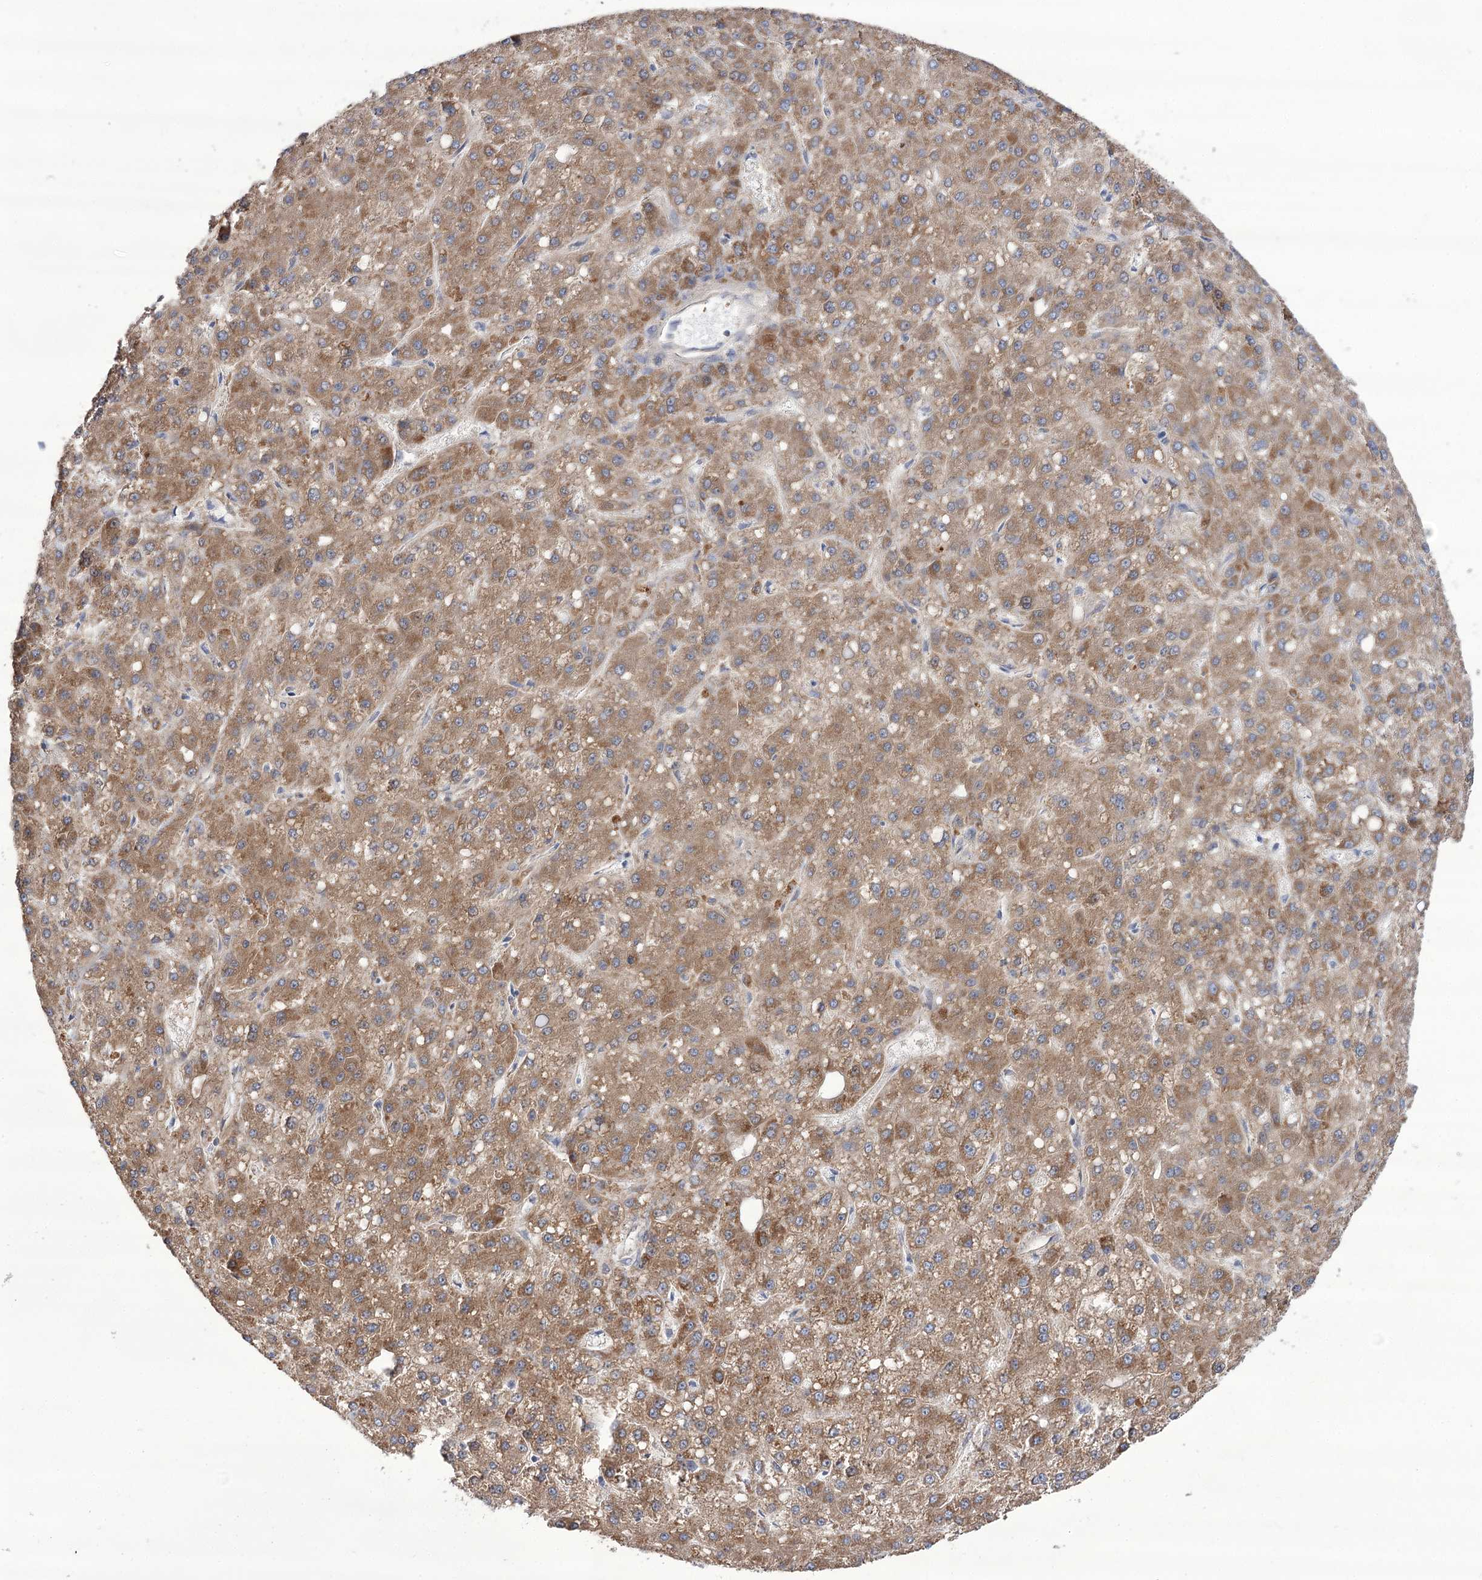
{"staining": {"intensity": "moderate", "quantity": ">75%", "location": "cytoplasmic/membranous"}, "tissue": "liver cancer", "cell_type": "Tumor cells", "image_type": "cancer", "snomed": [{"axis": "morphology", "description": "Carcinoma, Hepatocellular, NOS"}, {"axis": "topography", "description": "Liver"}], "caption": "A histopathology image showing moderate cytoplasmic/membranous positivity in approximately >75% of tumor cells in hepatocellular carcinoma (liver), as visualized by brown immunohistochemical staining.", "gene": "ECHDC3", "patient": {"sex": "male", "age": 67}}